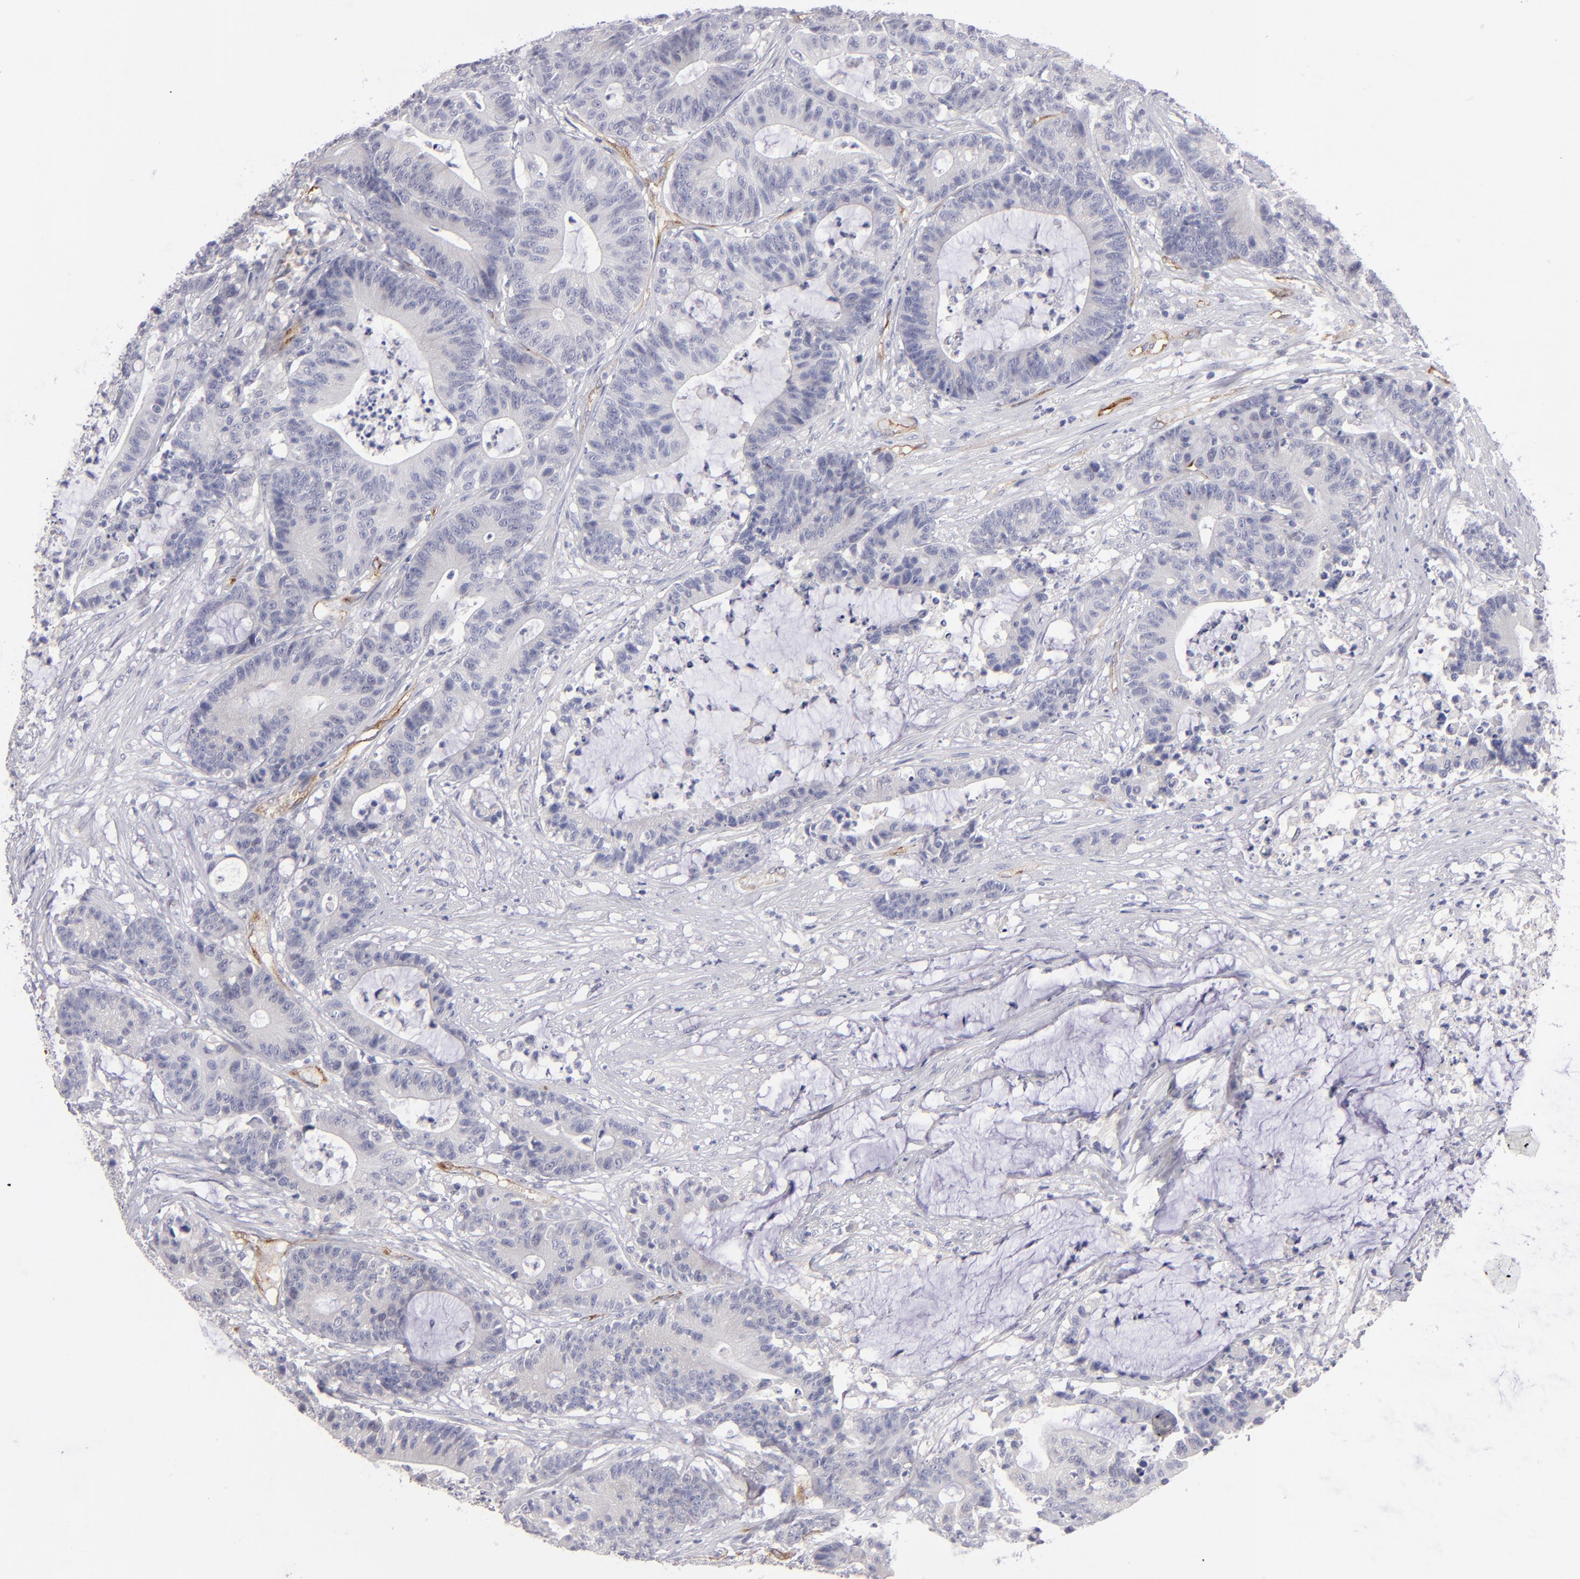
{"staining": {"intensity": "negative", "quantity": "none", "location": "none"}, "tissue": "colorectal cancer", "cell_type": "Tumor cells", "image_type": "cancer", "snomed": [{"axis": "morphology", "description": "Adenocarcinoma, NOS"}, {"axis": "topography", "description": "Colon"}], "caption": "Immunohistochemical staining of colorectal adenocarcinoma exhibits no significant expression in tumor cells.", "gene": "PLVAP", "patient": {"sex": "female", "age": 84}}